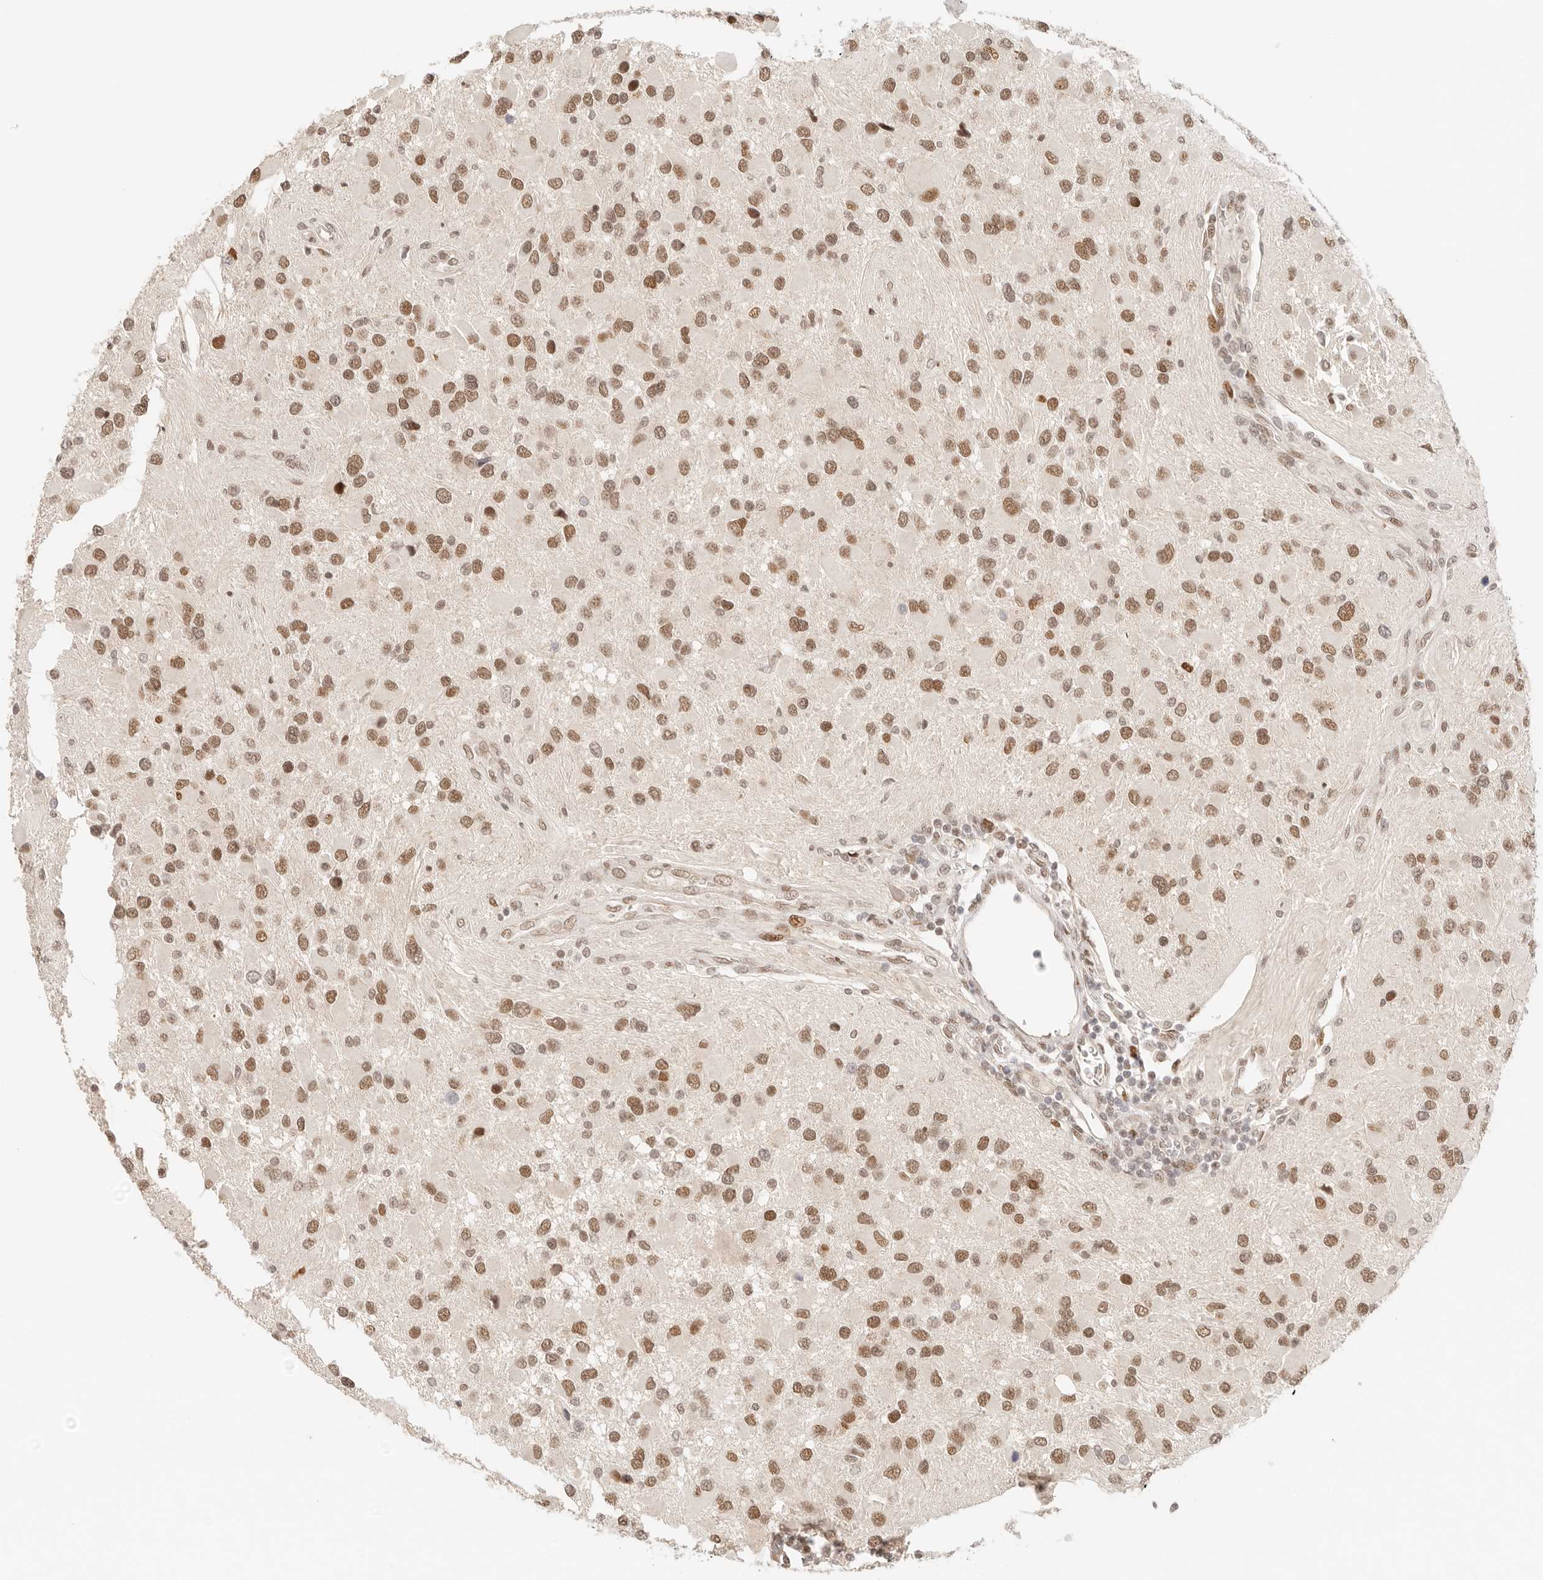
{"staining": {"intensity": "moderate", "quantity": ">75%", "location": "nuclear"}, "tissue": "glioma", "cell_type": "Tumor cells", "image_type": "cancer", "snomed": [{"axis": "morphology", "description": "Glioma, malignant, High grade"}, {"axis": "topography", "description": "Brain"}], "caption": "A brown stain highlights moderate nuclear expression of a protein in malignant high-grade glioma tumor cells.", "gene": "HOXC5", "patient": {"sex": "male", "age": 53}}